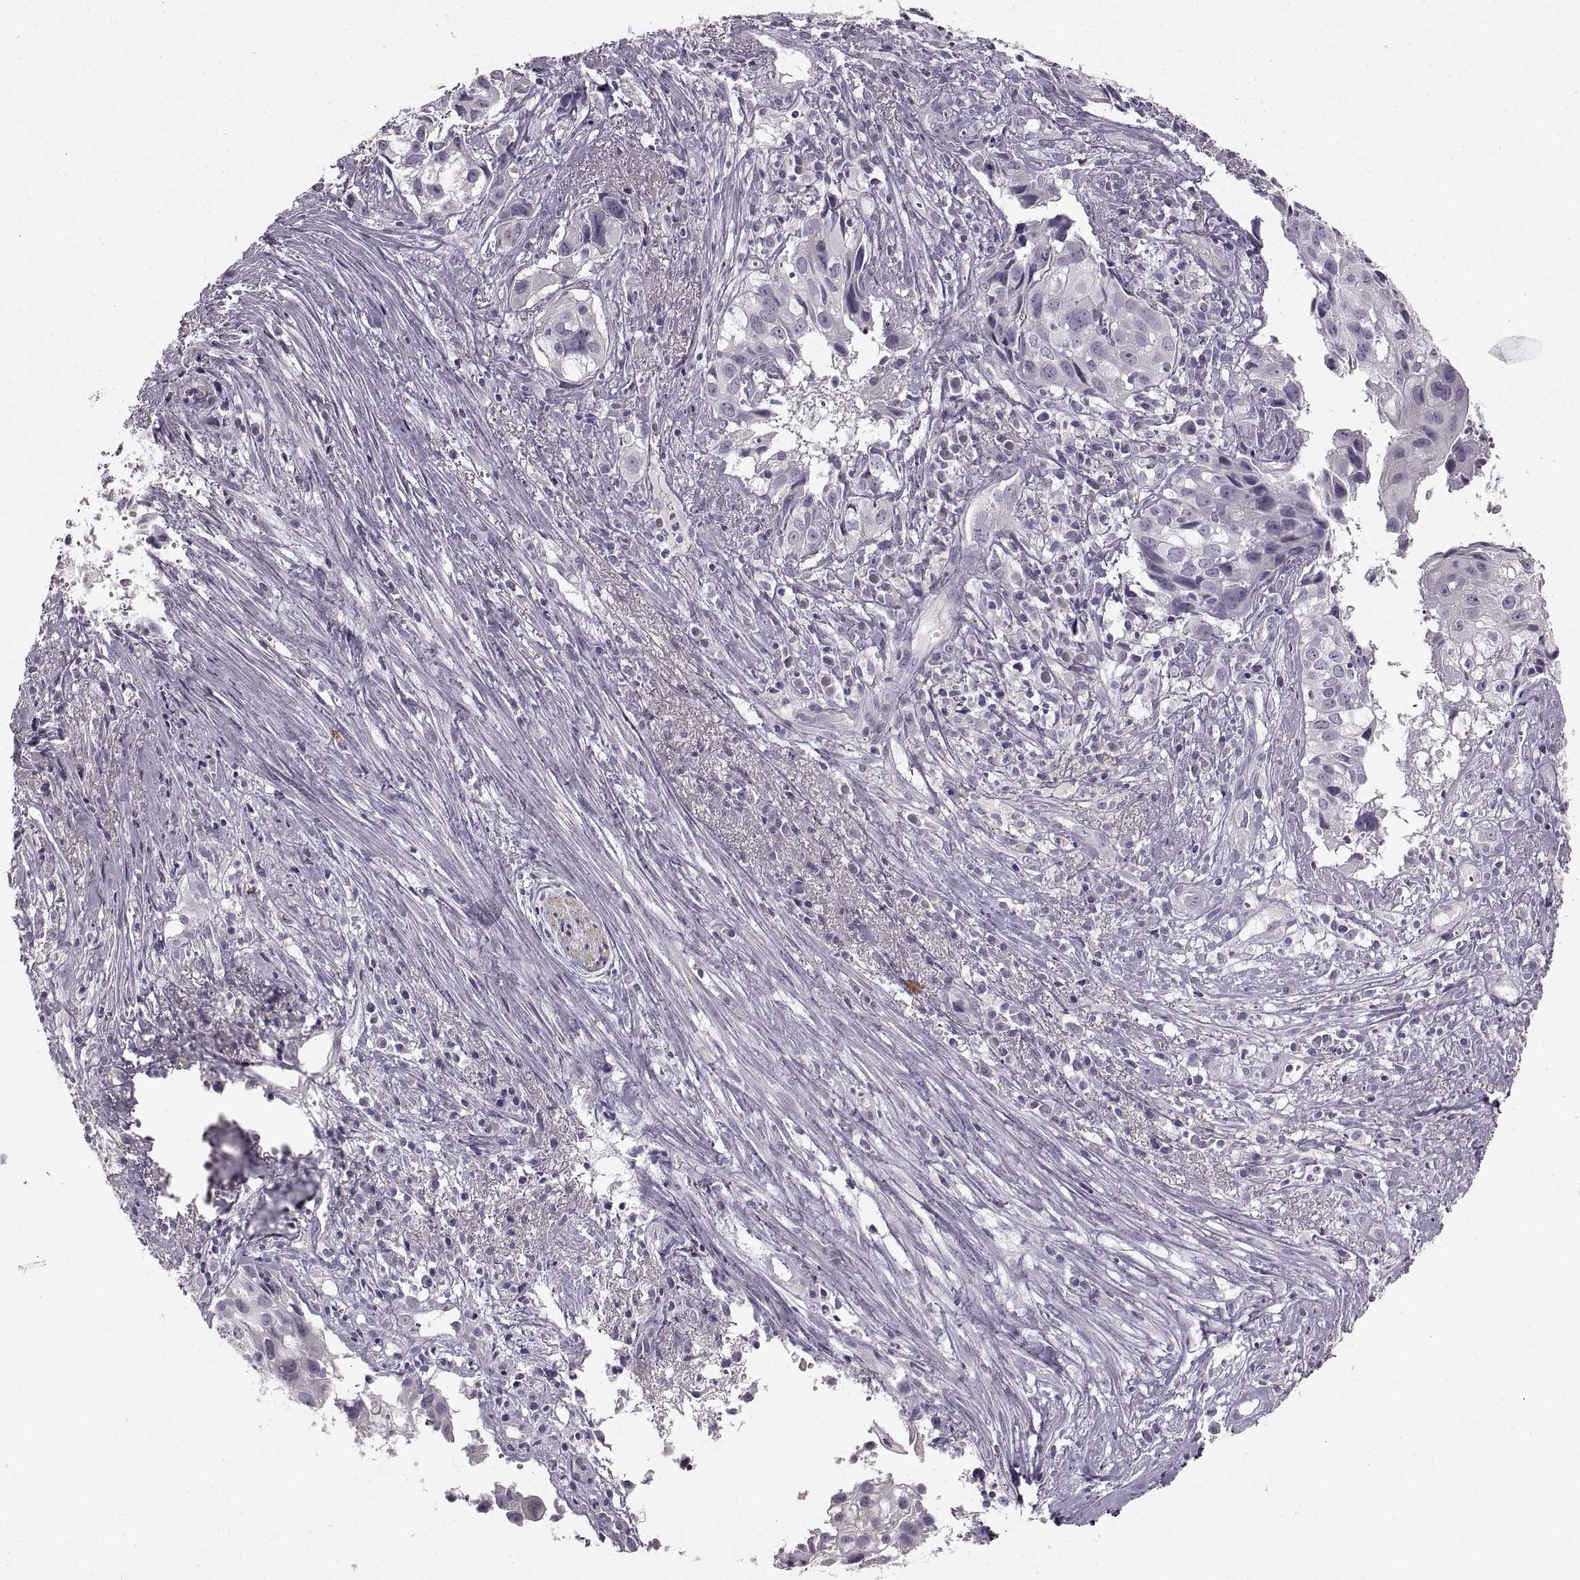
{"staining": {"intensity": "negative", "quantity": "none", "location": "none"}, "tissue": "cervical cancer", "cell_type": "Tumor cells", "image_type": "cancer", "snomed": [{"axis": "morphology", "description": "Squamous cell carcinoma, NOS"}, {"axis": "topography", "description": "Cervix"}], "caption": "High magnification brightfield microscopy of cervical cancer stained with DAB (3,3'-diaminobenzidine) (brown) and counterstained with hematoxylin (blue): tumor cells show no significant staining.", "gene": "CNTN1", "patient": {"sex": "female", "age": 53}}